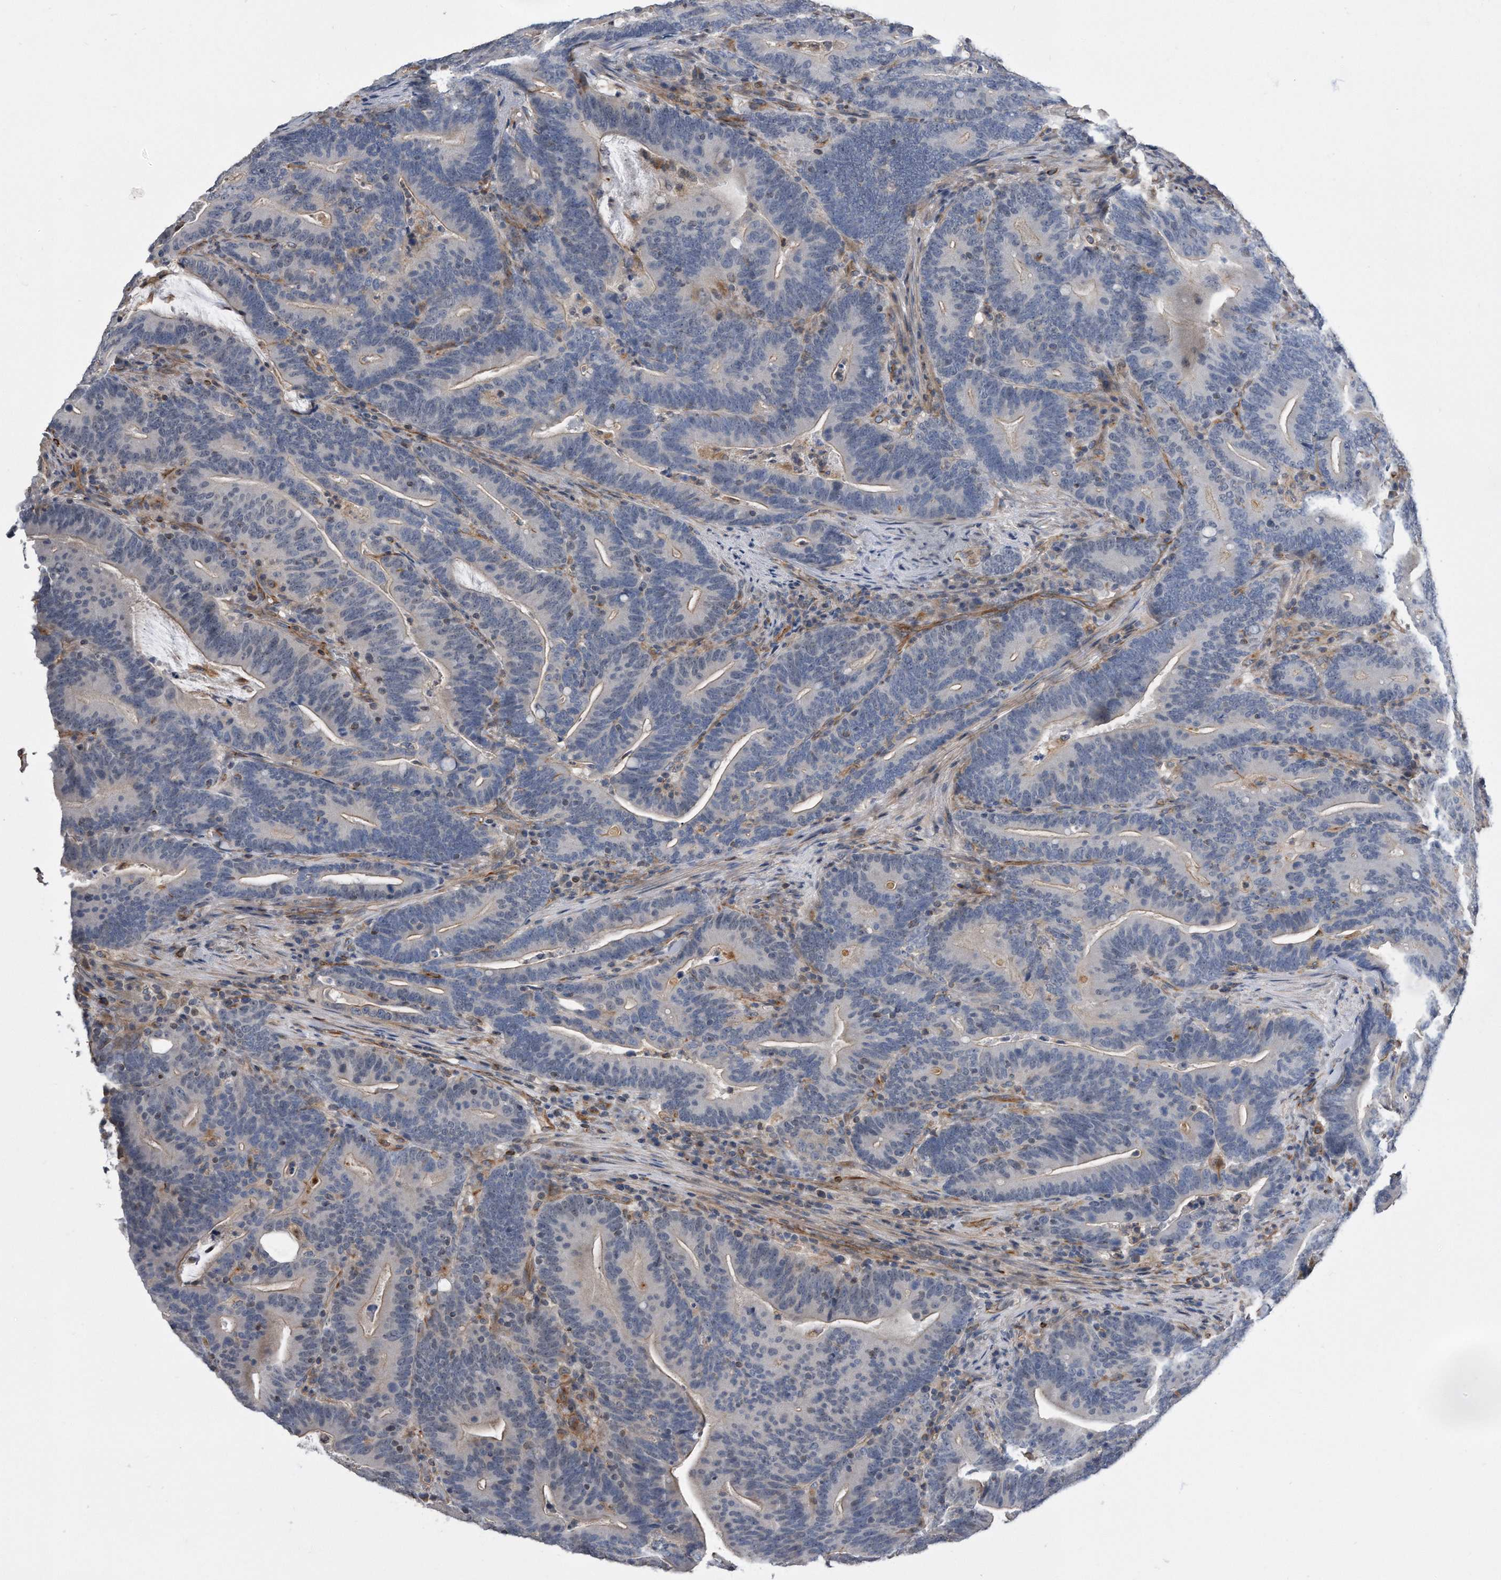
{"staining": {"intensity": "negative", "quantity": "none", "location": "none"}, "tissue": "colorectal cancer", "cell_type": "Tumor cells", "image_type": "cancer", "snomed": [{"axis": "morphology", "description": "Adenocarcinoma, NOS"}, {"axis": "topography", "description": "Colon"}], "caption": "Tumor cells show no significant staining in colorectal cancer.", "gene": "GPC1", "patient": {"sex": "female", "age": 66}}